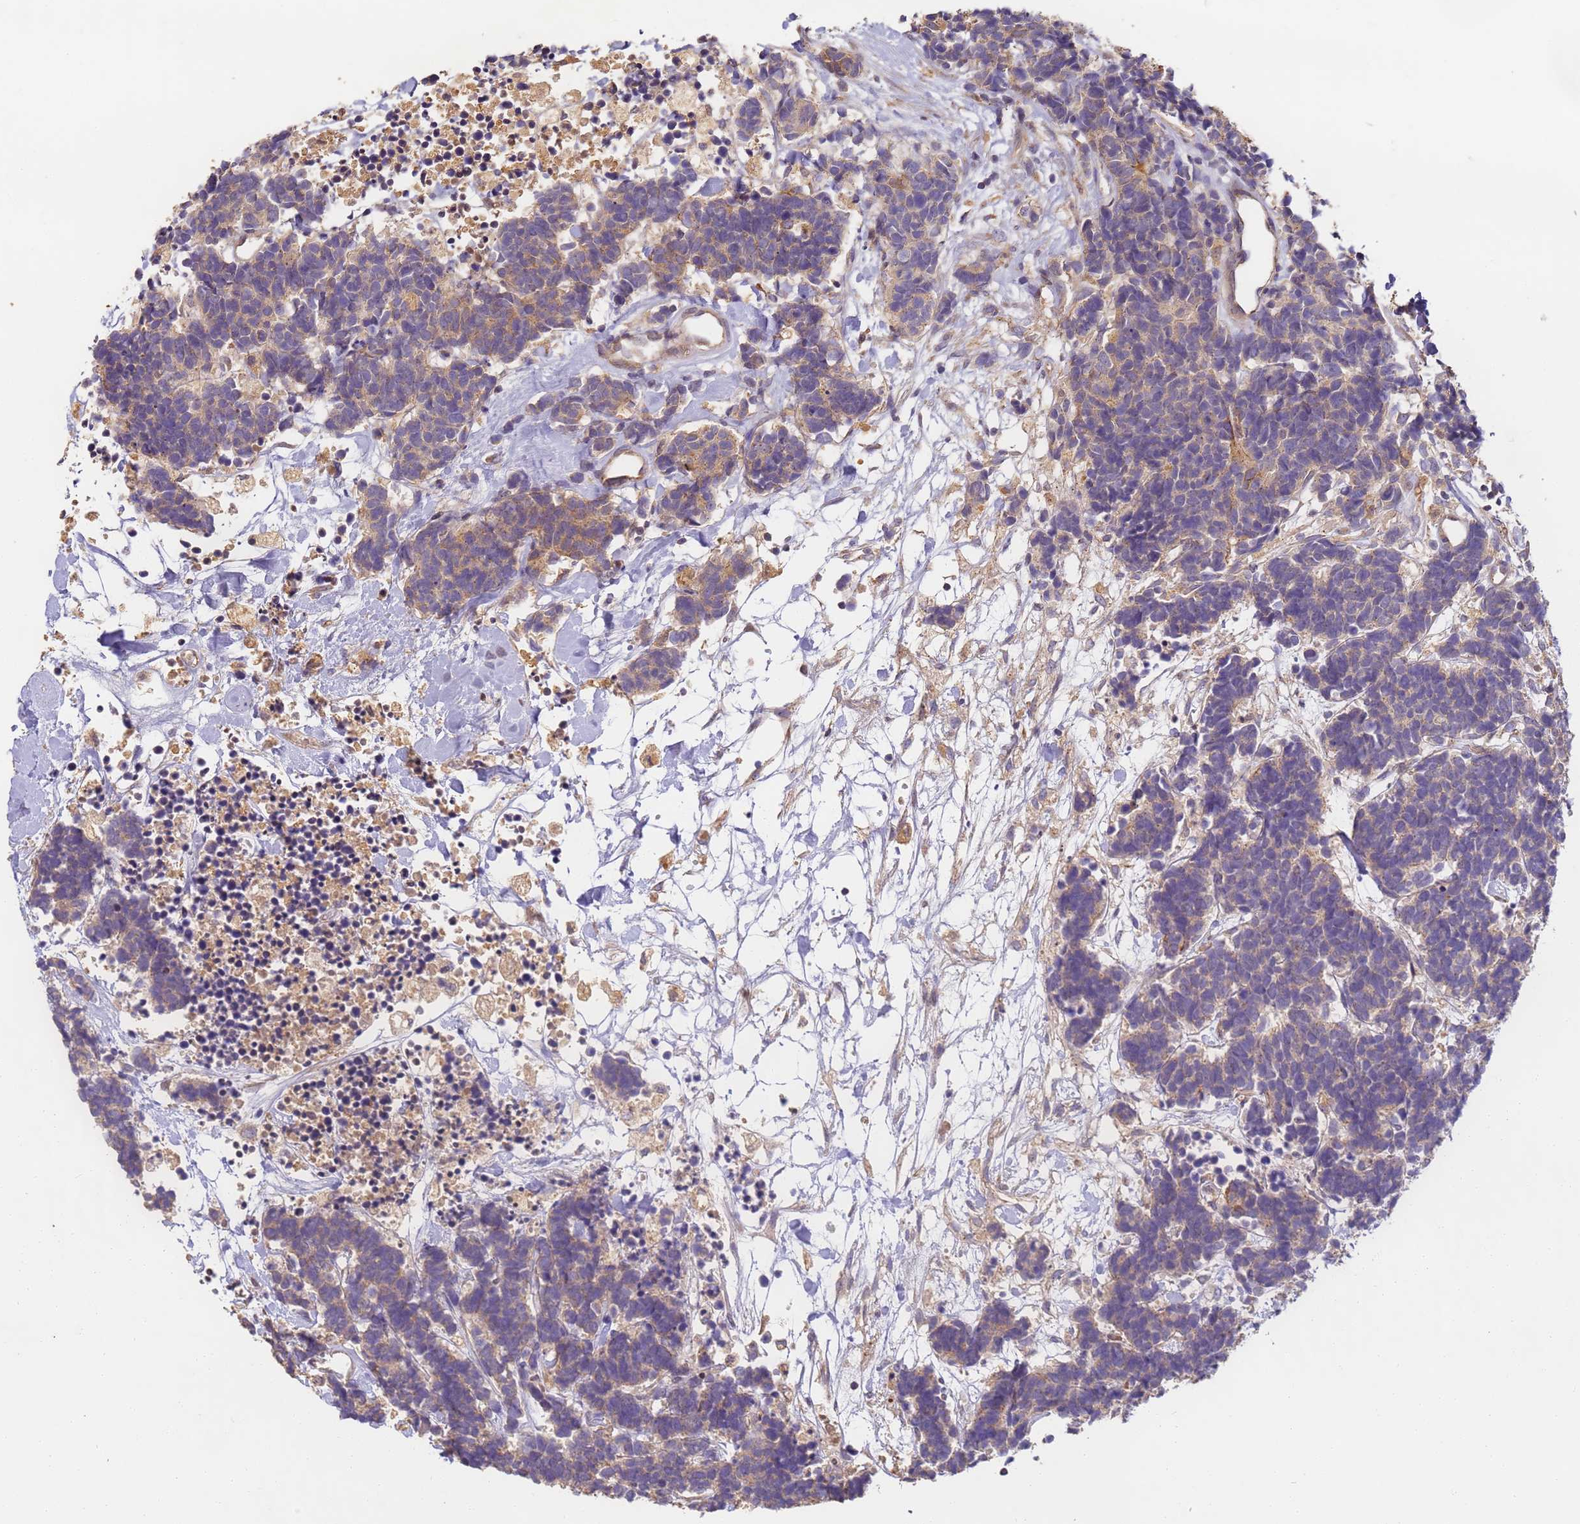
{"staining": {"intensity": "weak", "quantity": ">75%", "location": "cytoplasmic/membranous"}, "tissue": "carcinoid", "cell_type": "Tumor cells", "image_type": "cancer", "snomed": [{"axis": "morphology", "description": "Carcinoma, NOS"}, {"axis": "morphology", "description": "Carcinoid, malignant, NOS"}, {"axis": "topography", "description": "Urinary bladder"}], "caption": "The immunohistochemical stain highlights weak cytoplasmic/membranous expression in tumor cells of carcinoid tissue. (Stains: DAB (3,3'-diaminobenzidine) in brown, nuclei in blue, Microscopy: brightfield microscopy at high magnification).", "gene": "TIGAR", "patient": {"sex": "male", "age": 57}}